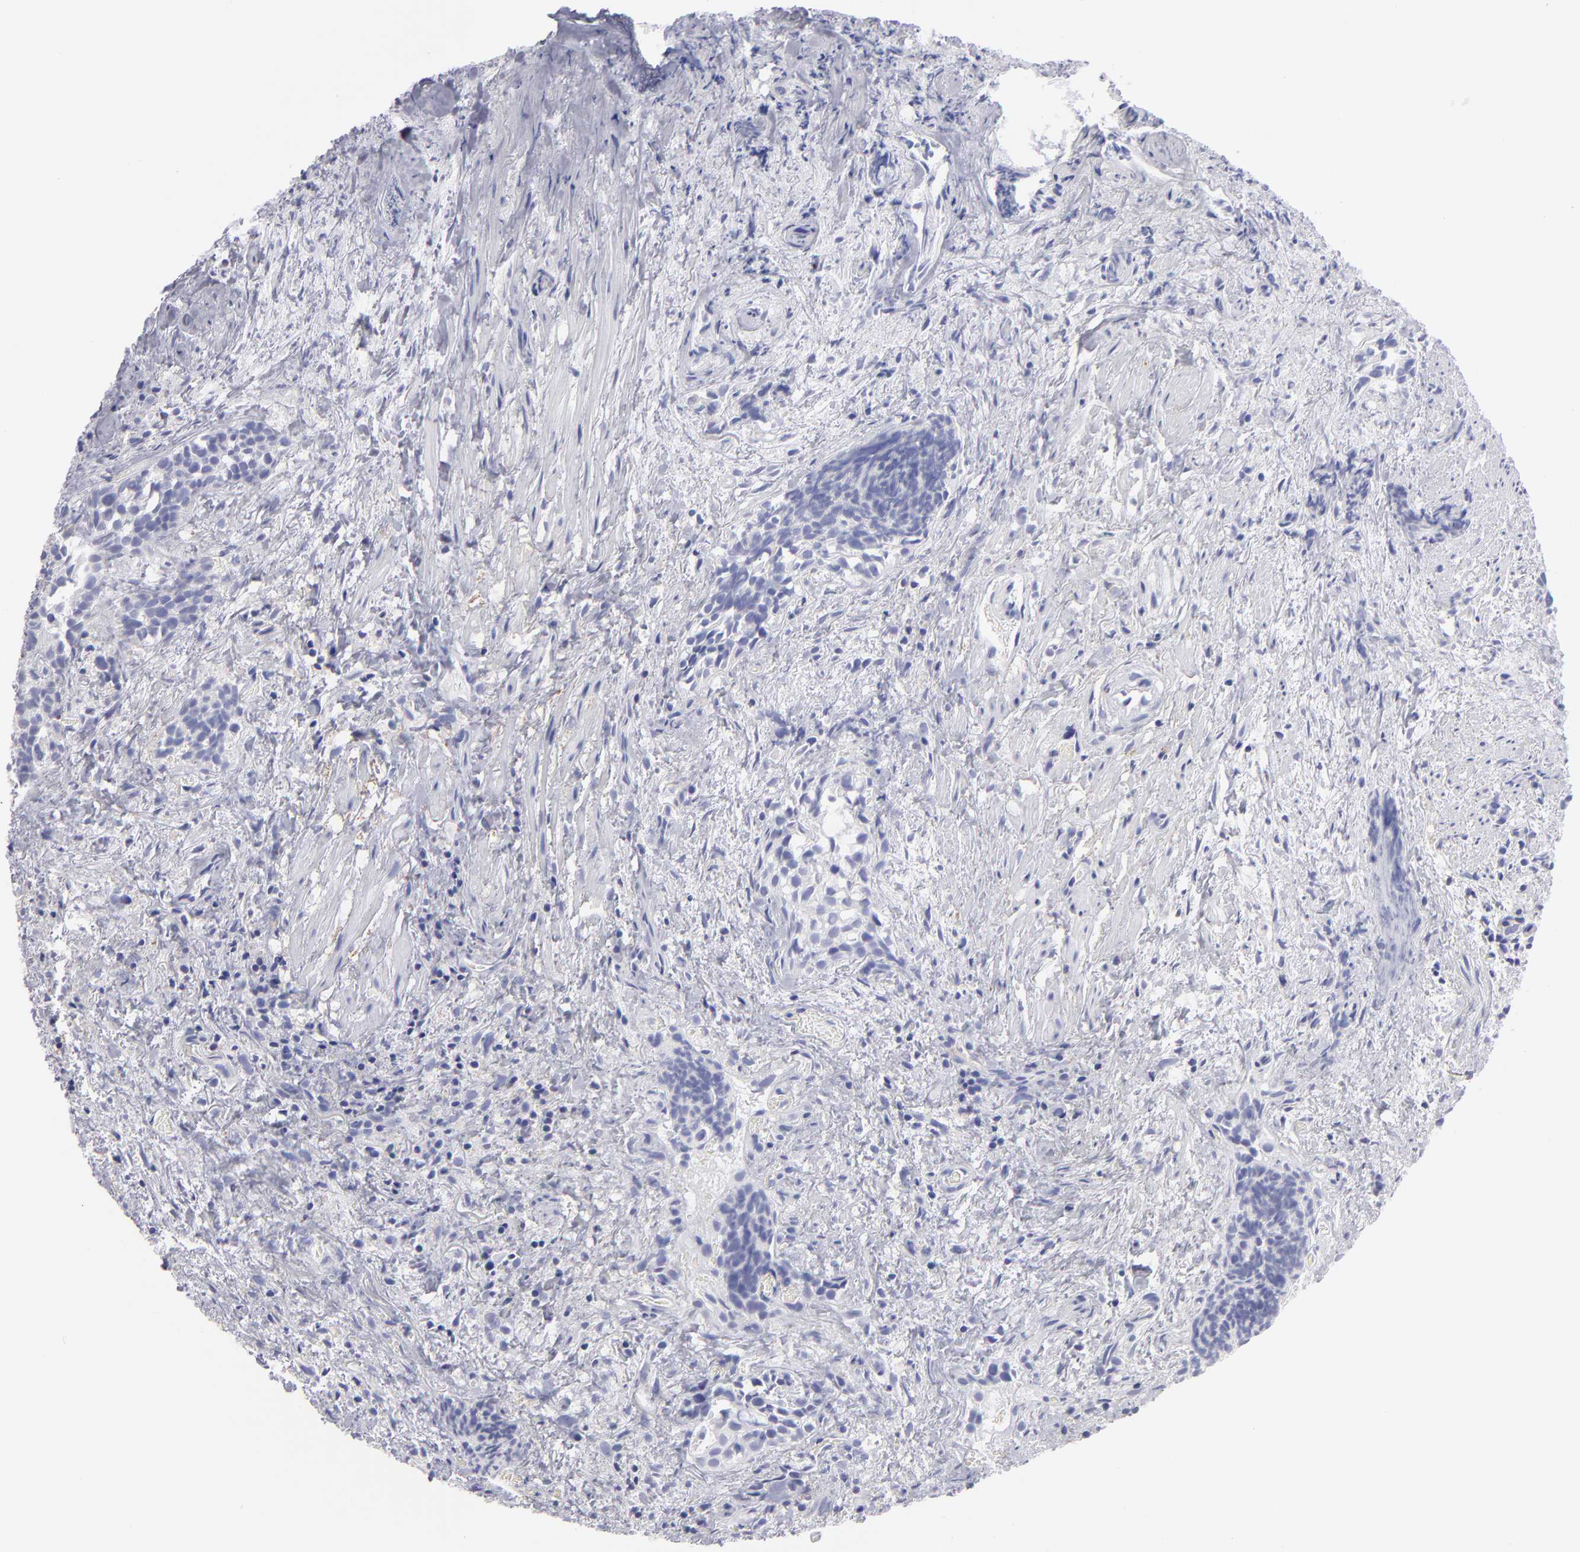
{"staining": {"intensity": "negative", "quantity": "none", "location": "none"}, "tissue": "urothelial cancer", "cell_type": "Tumor cells", "image_type": "cancer", "snomed": [{"axis": "morphology", "description": "Urothelial carcinoma, High grade"}, {"axis": "topography", "description": "Urinary bladder"}], "caption": "Tumor cells are negative for brown protein staining in urothelial carcinoma (high-grade).", "gene": "ABCB1", "patient": {"sex": "female", "age": 78}}